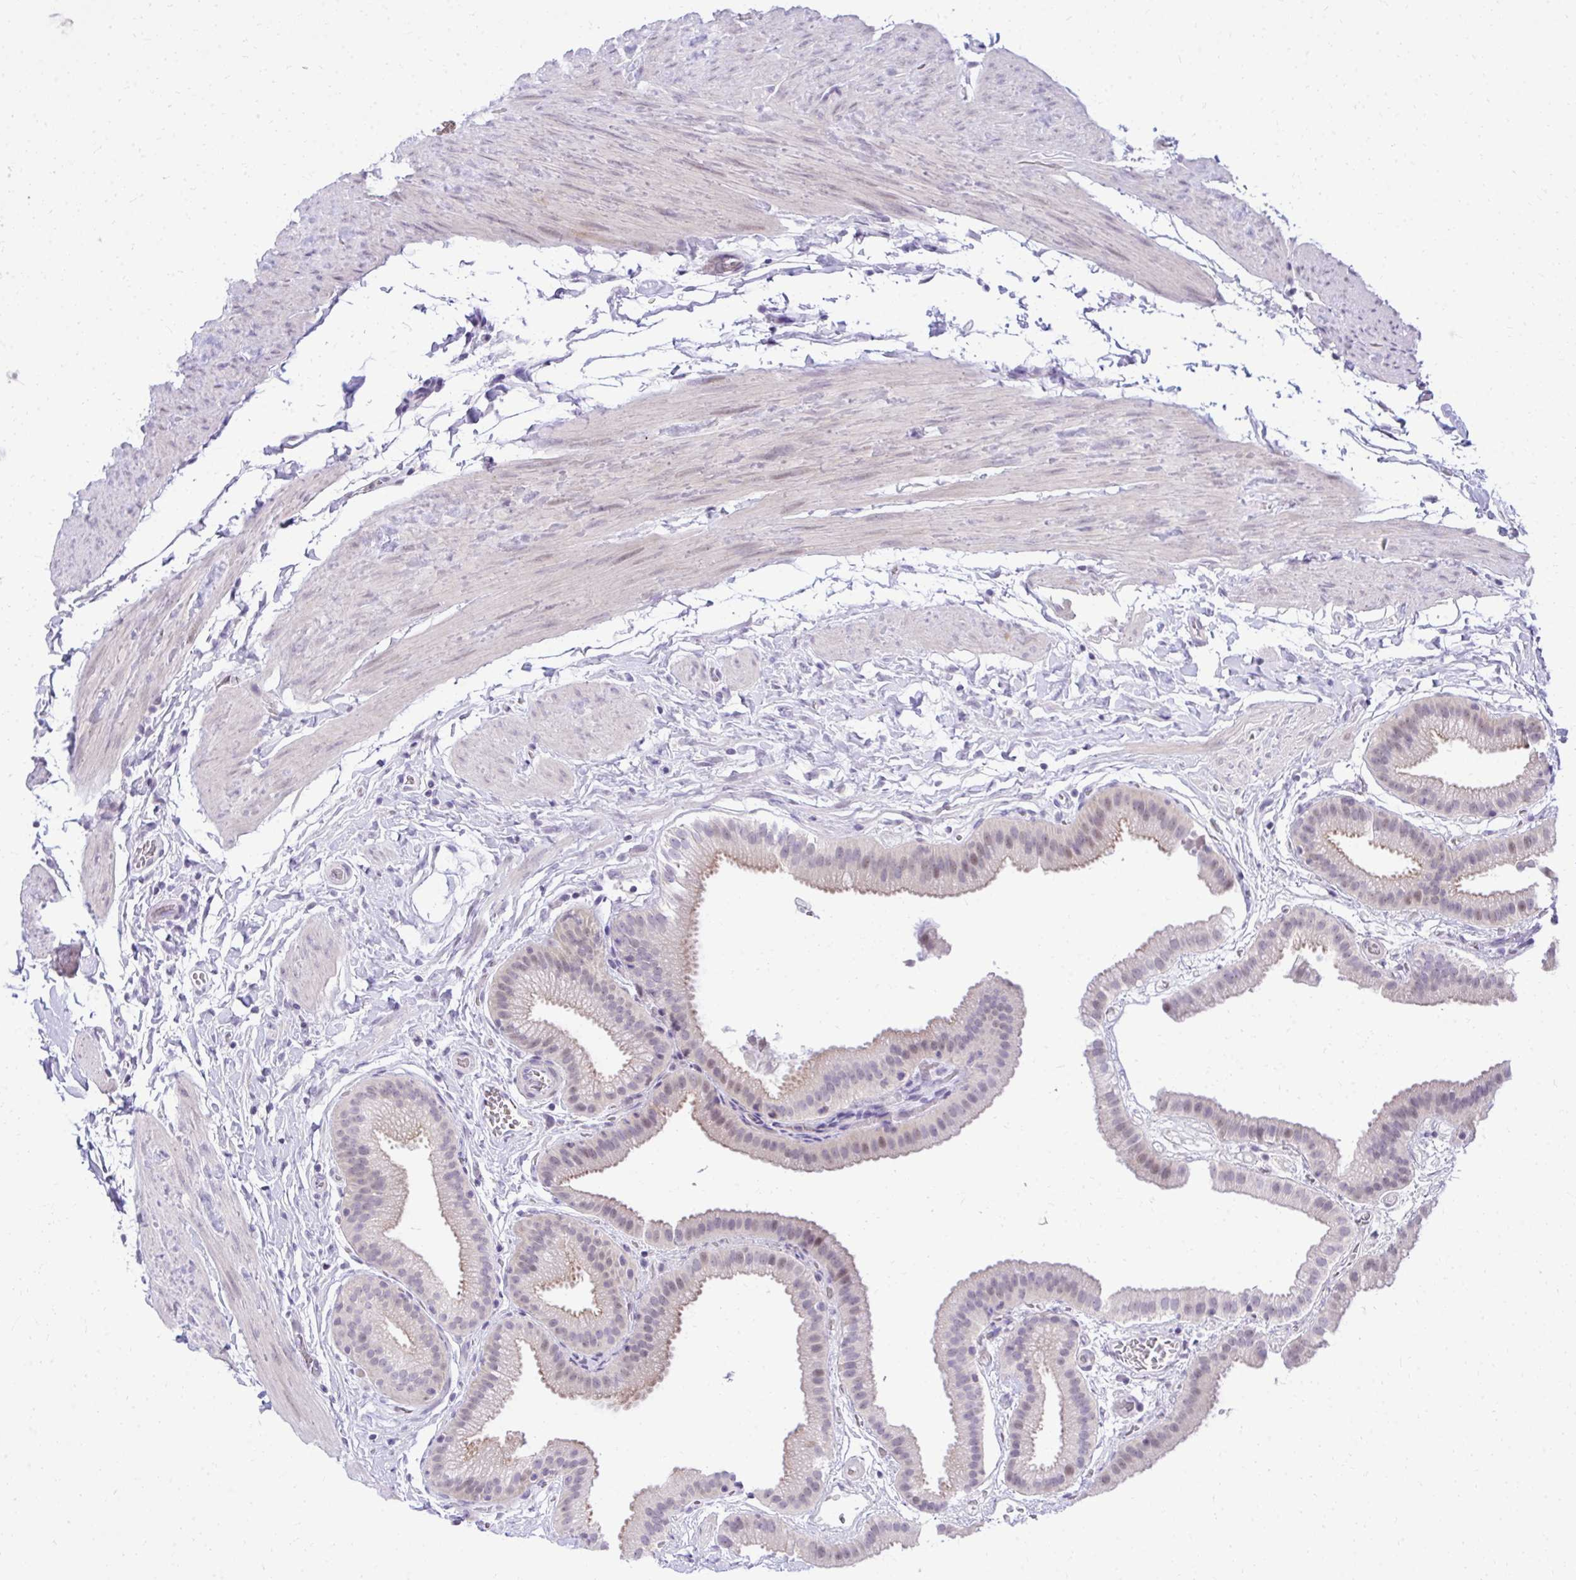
{"staining": {"intensity": "weak", "quantity": "<25%", "location": "cytoplasmic/membranous"}, "tissue": "gallbladder", "cell_type": "Glandular cells", "image_type": "normal", "snomed": [{"axis": "morphology", "description": "Normal tissue, NOS"}, {"axis": "topography", "description": "Gallbladder"}], "caption": "This micrograph is of normal gallbladder stained with immunohistochemistry (IHC) to label a protein in brown with the nuclei are counter-stained blue. There is no staining in glandular cells. The staining was performed using DAB to visualize the protein expression in brown, while the nuclei were stained in blue with hematoxylin (Magnification: 20x).", "gene": "EID3", "patient": {"sex": "female", "age": 63}}